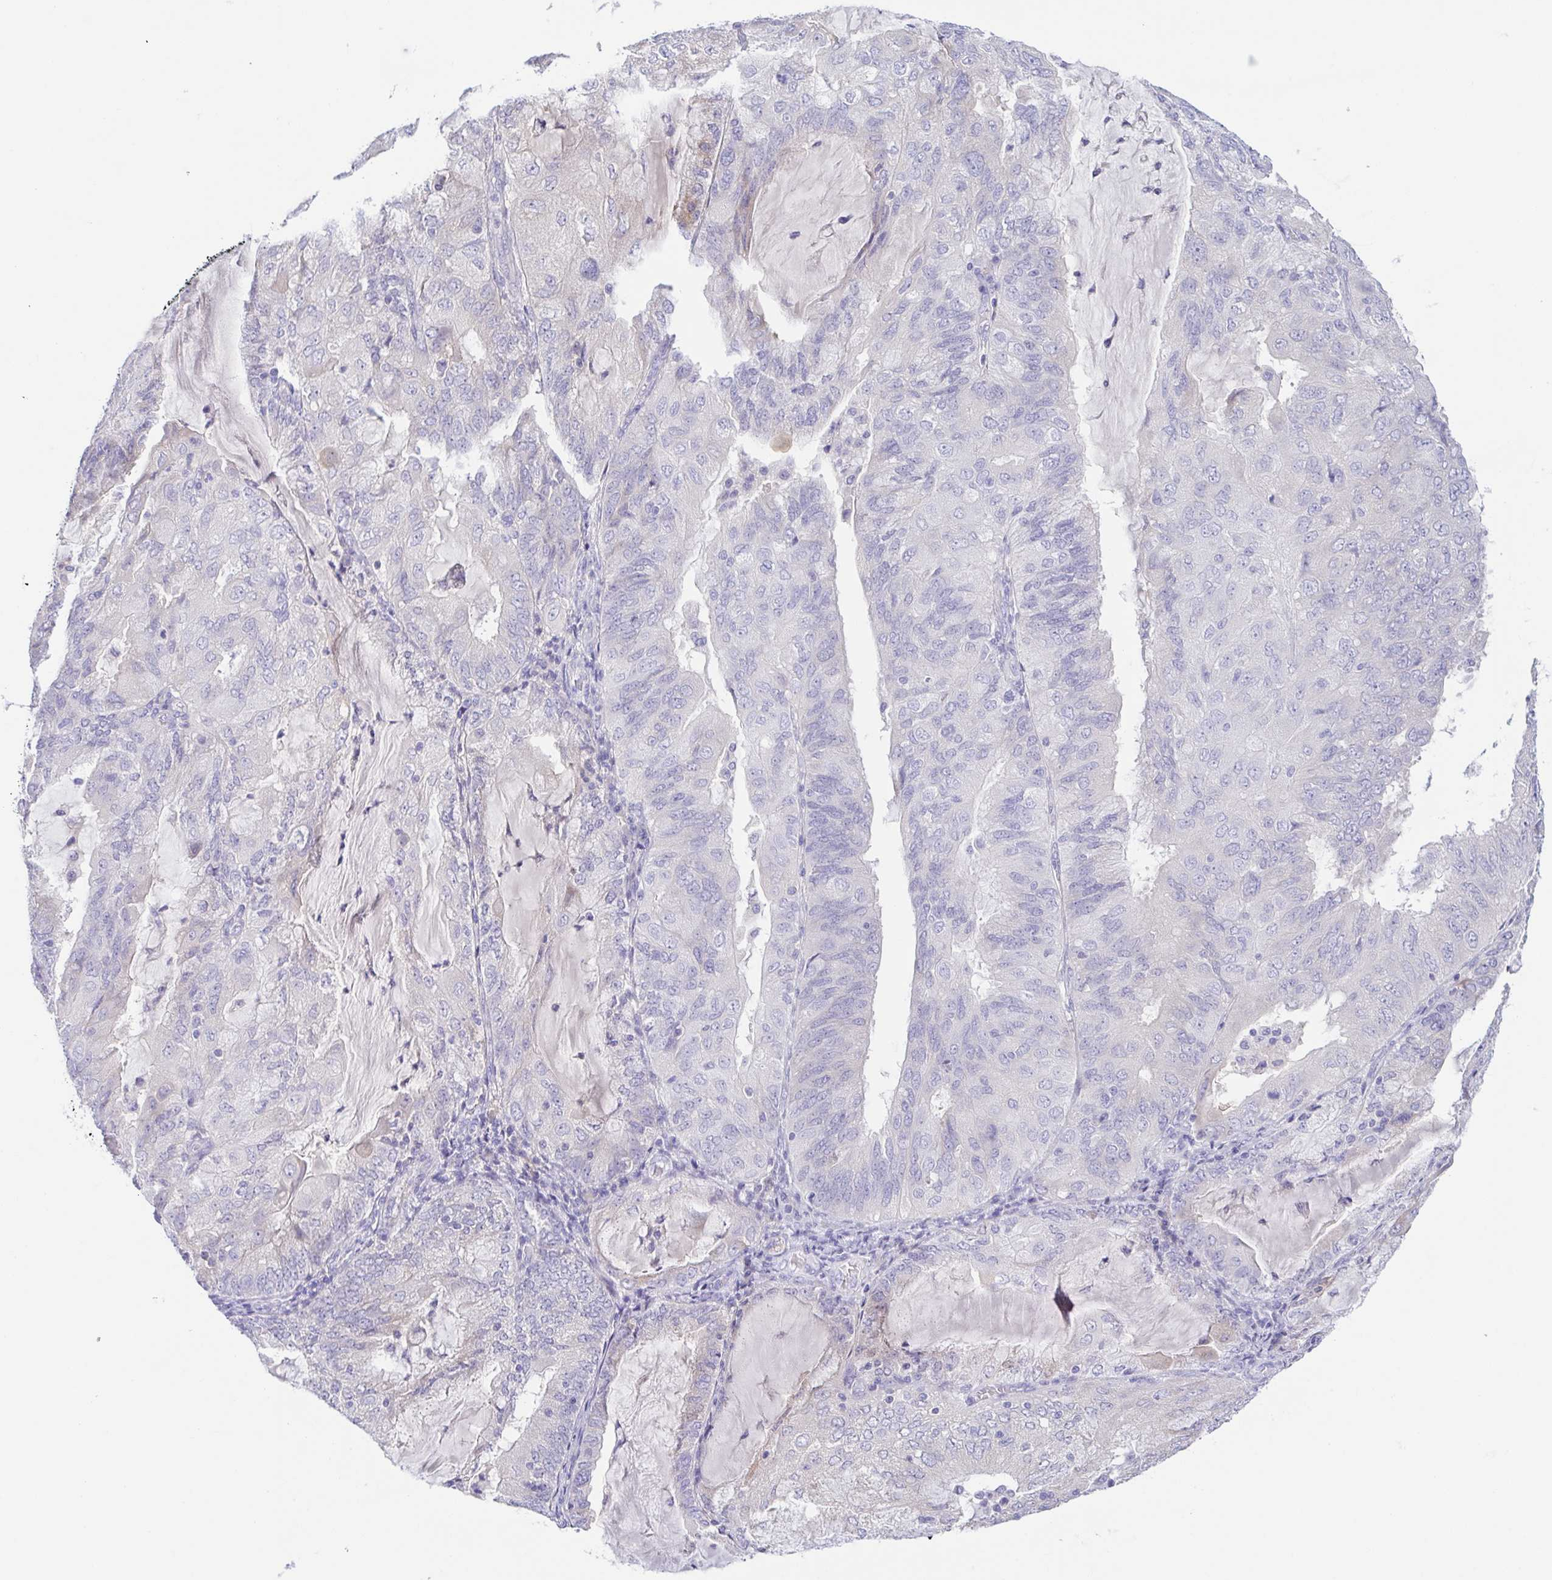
{"staining": {"intensity": "negative", "quantity": "none", "location": "none"}, "tissue": "endometrial cancer", "cell_type": "Tumor cells", "image_type": "cancer", "snomed": [{"axis": "morphology", "description": "Adenocarcinoma, NOS"}, {"axis": "topography", "description": "Endometrium"}], "caption": "The image exhibits no significant expression in tumor cells of adenocarcinoma (endometrial).", "gene": "A1BG", "patient": {"sex": "female", "age": 81}}